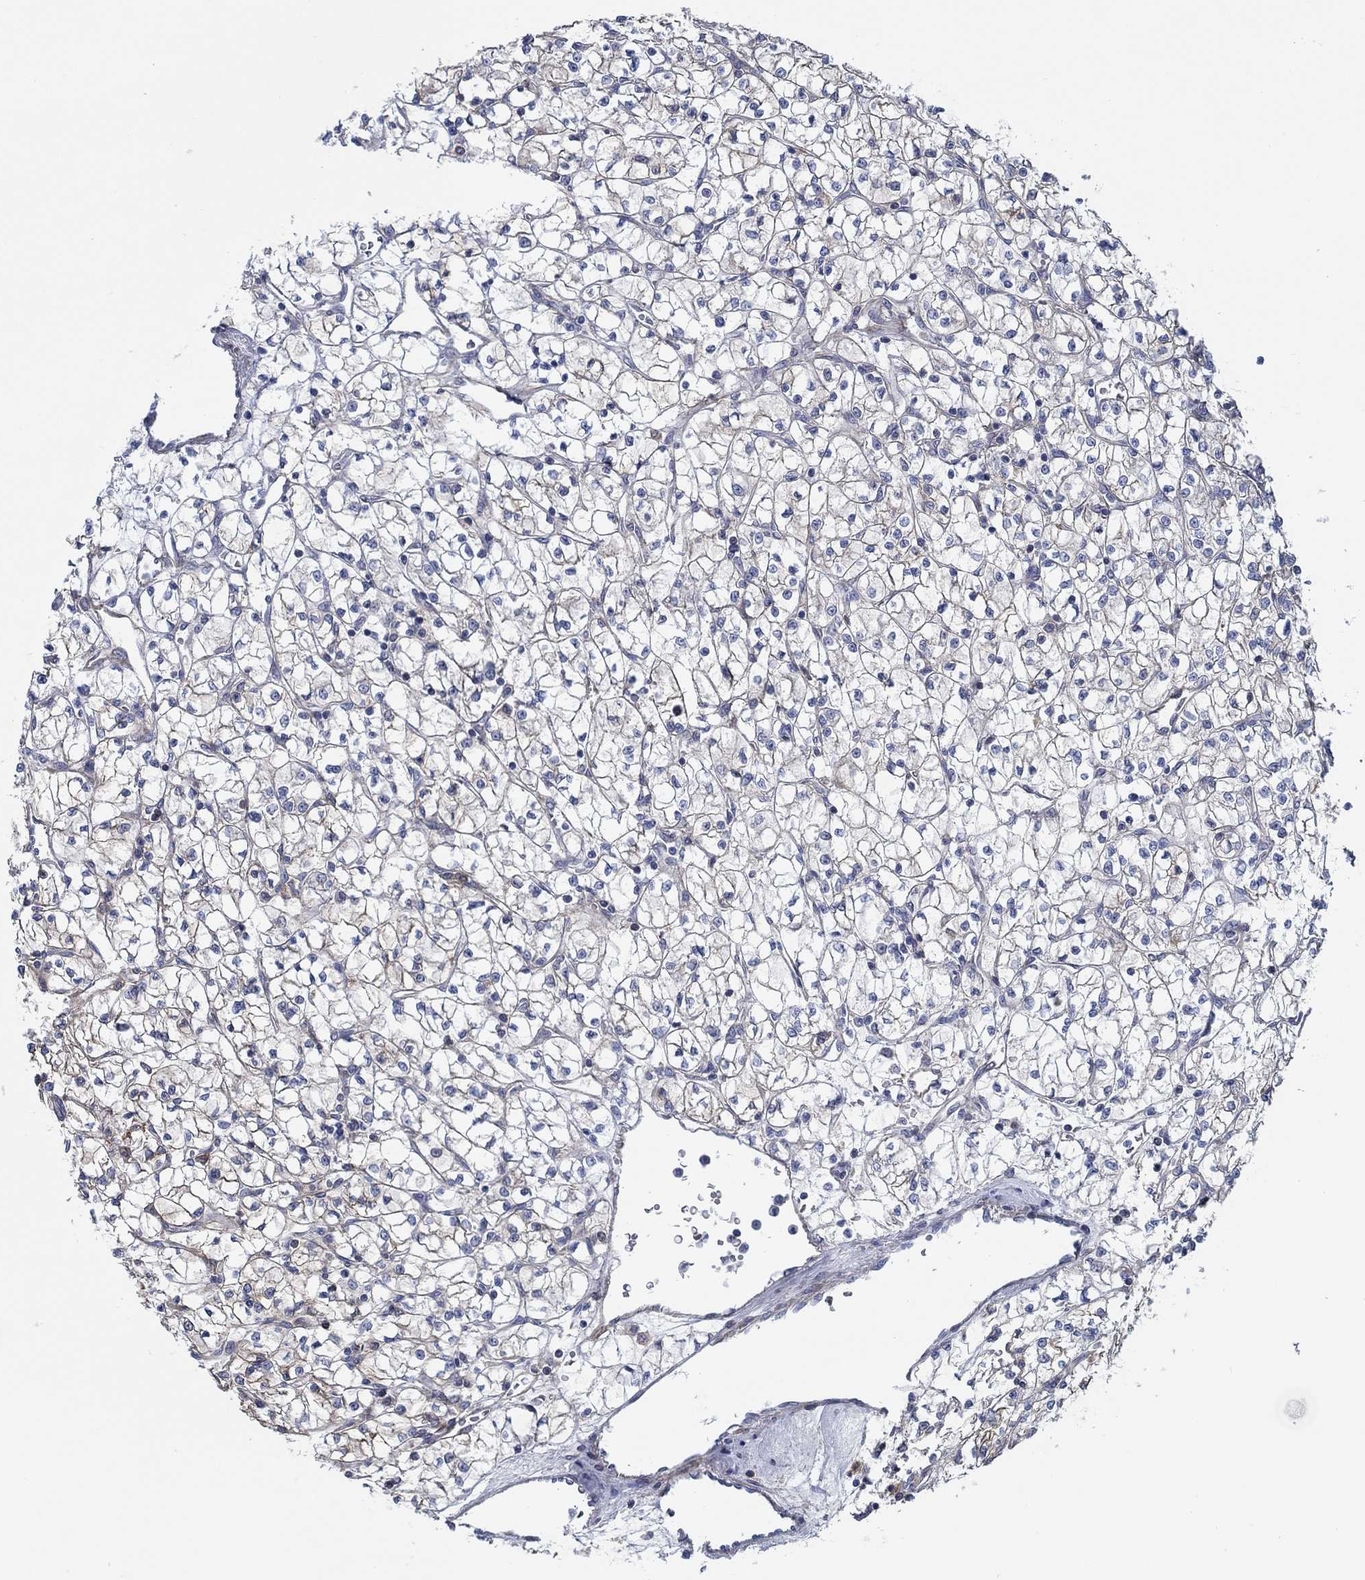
{"staining": {"intensity": "negative", "quantity": "none", "location": "none"}, "tissue": "renal cancer", "cell_type": "Tumor cells", "image_type": "cancer", "snomed": [{"axis": "morphology", "description": "Adenocarcinoma, NOS"}, {"axis": "topography", "description": "Kidney"}], "caption": "An immunohistochemistry (IHC) histopathology image of renal cancer is shown. There is no staining in tumor cells of renal cancer.", "gene": "FMN1", "patient": {"sex": "female", "age": 64}}